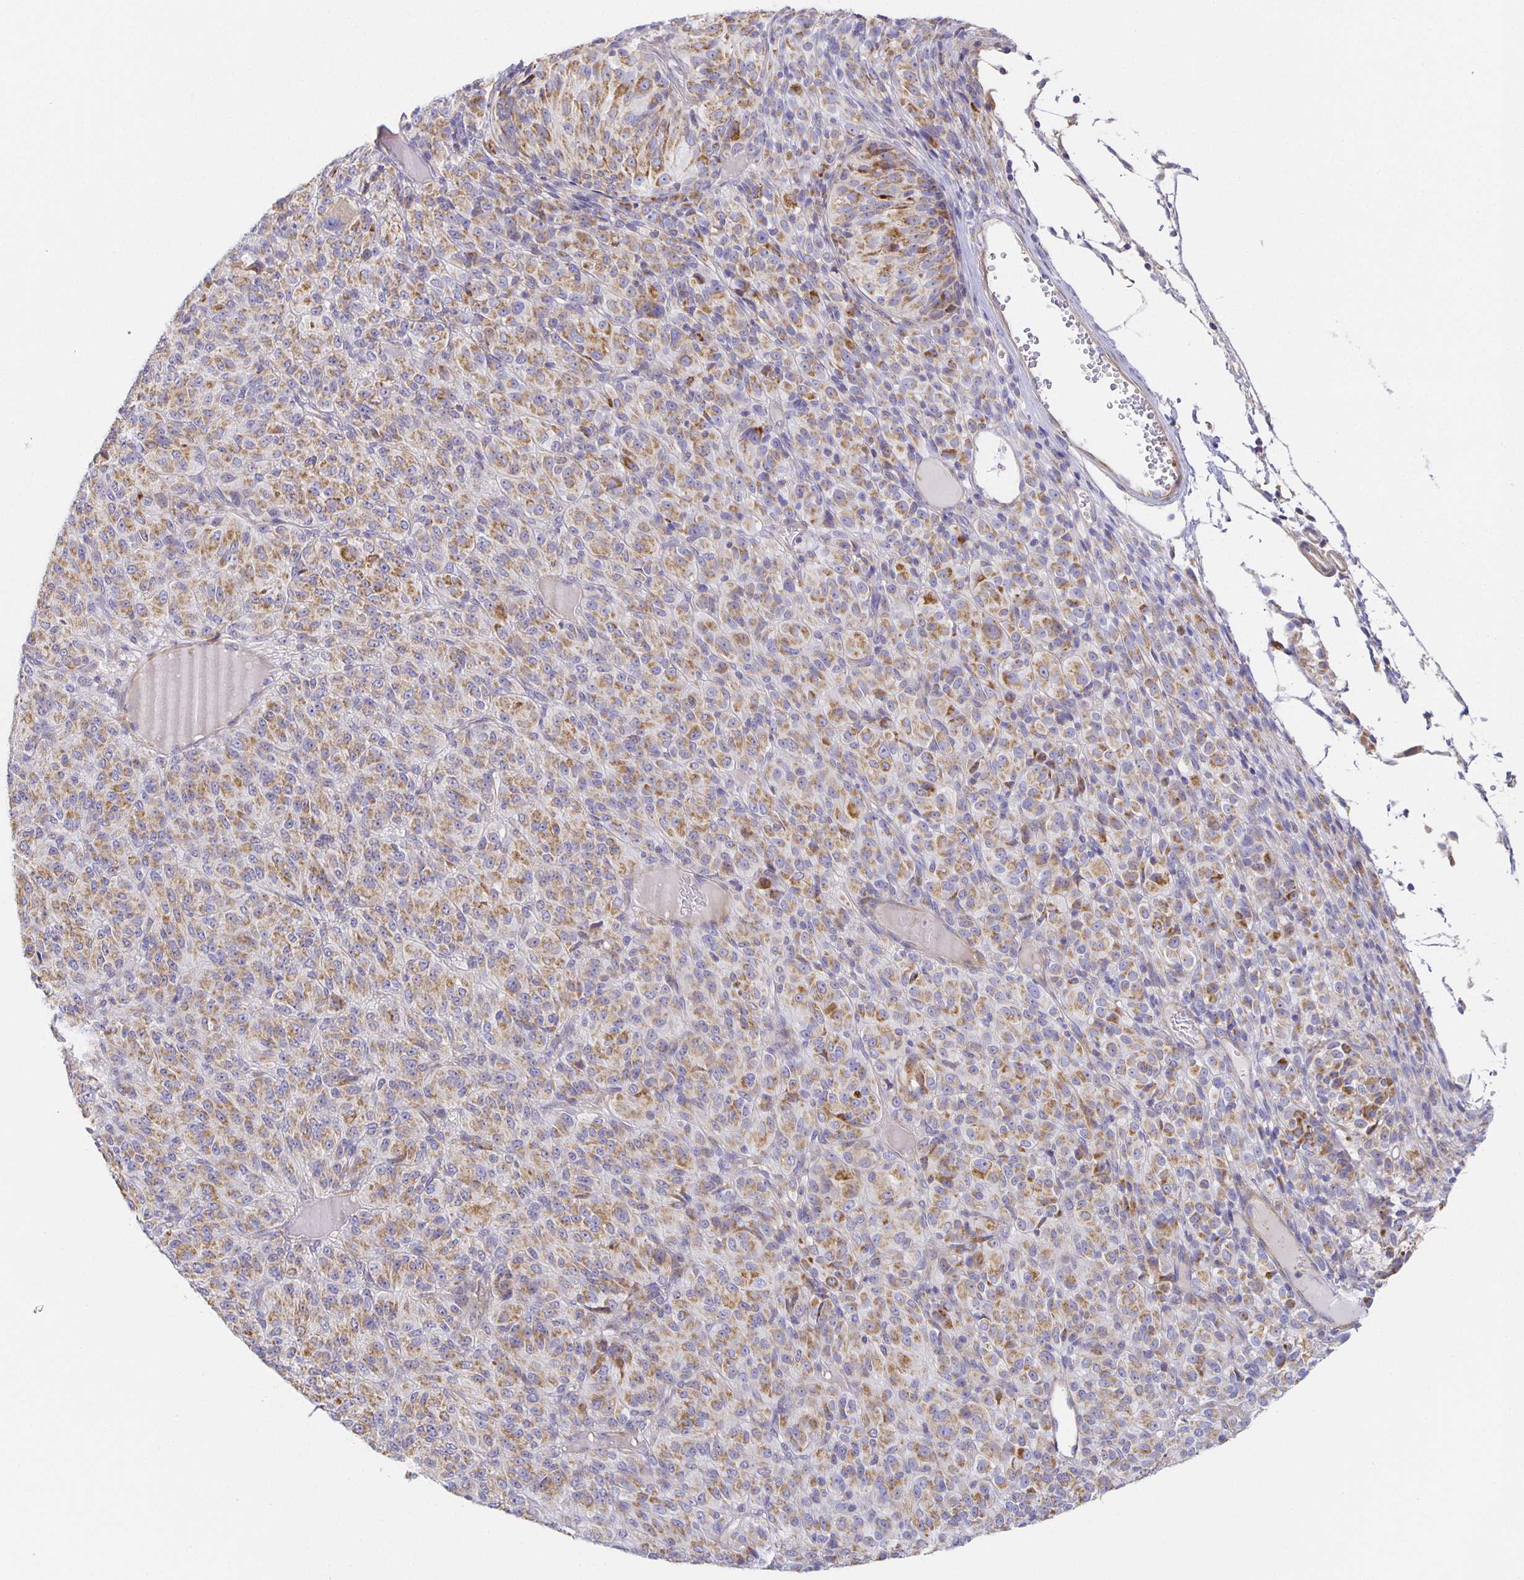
{"staining": {"intensity": "weak", "quantity": ">75%", "location": "cytoplasmic/membranous"}, "tissue": "melanoma", "cell_type": "Tumor cells", "image_type": "cancer", "snomed": [{"axis": "morphology", "description": "Malignant melanoma, Metastatic site"}, {"axis": "topography", "description": "Brain"}], "caption": "The micrograph displays staining of melanoma, revealing weak cytoplasmic/membranous protein staining (brown color) within tumor cells.", "gene": "FLRT3", "patient": {"sex": "female", "age": 56}}